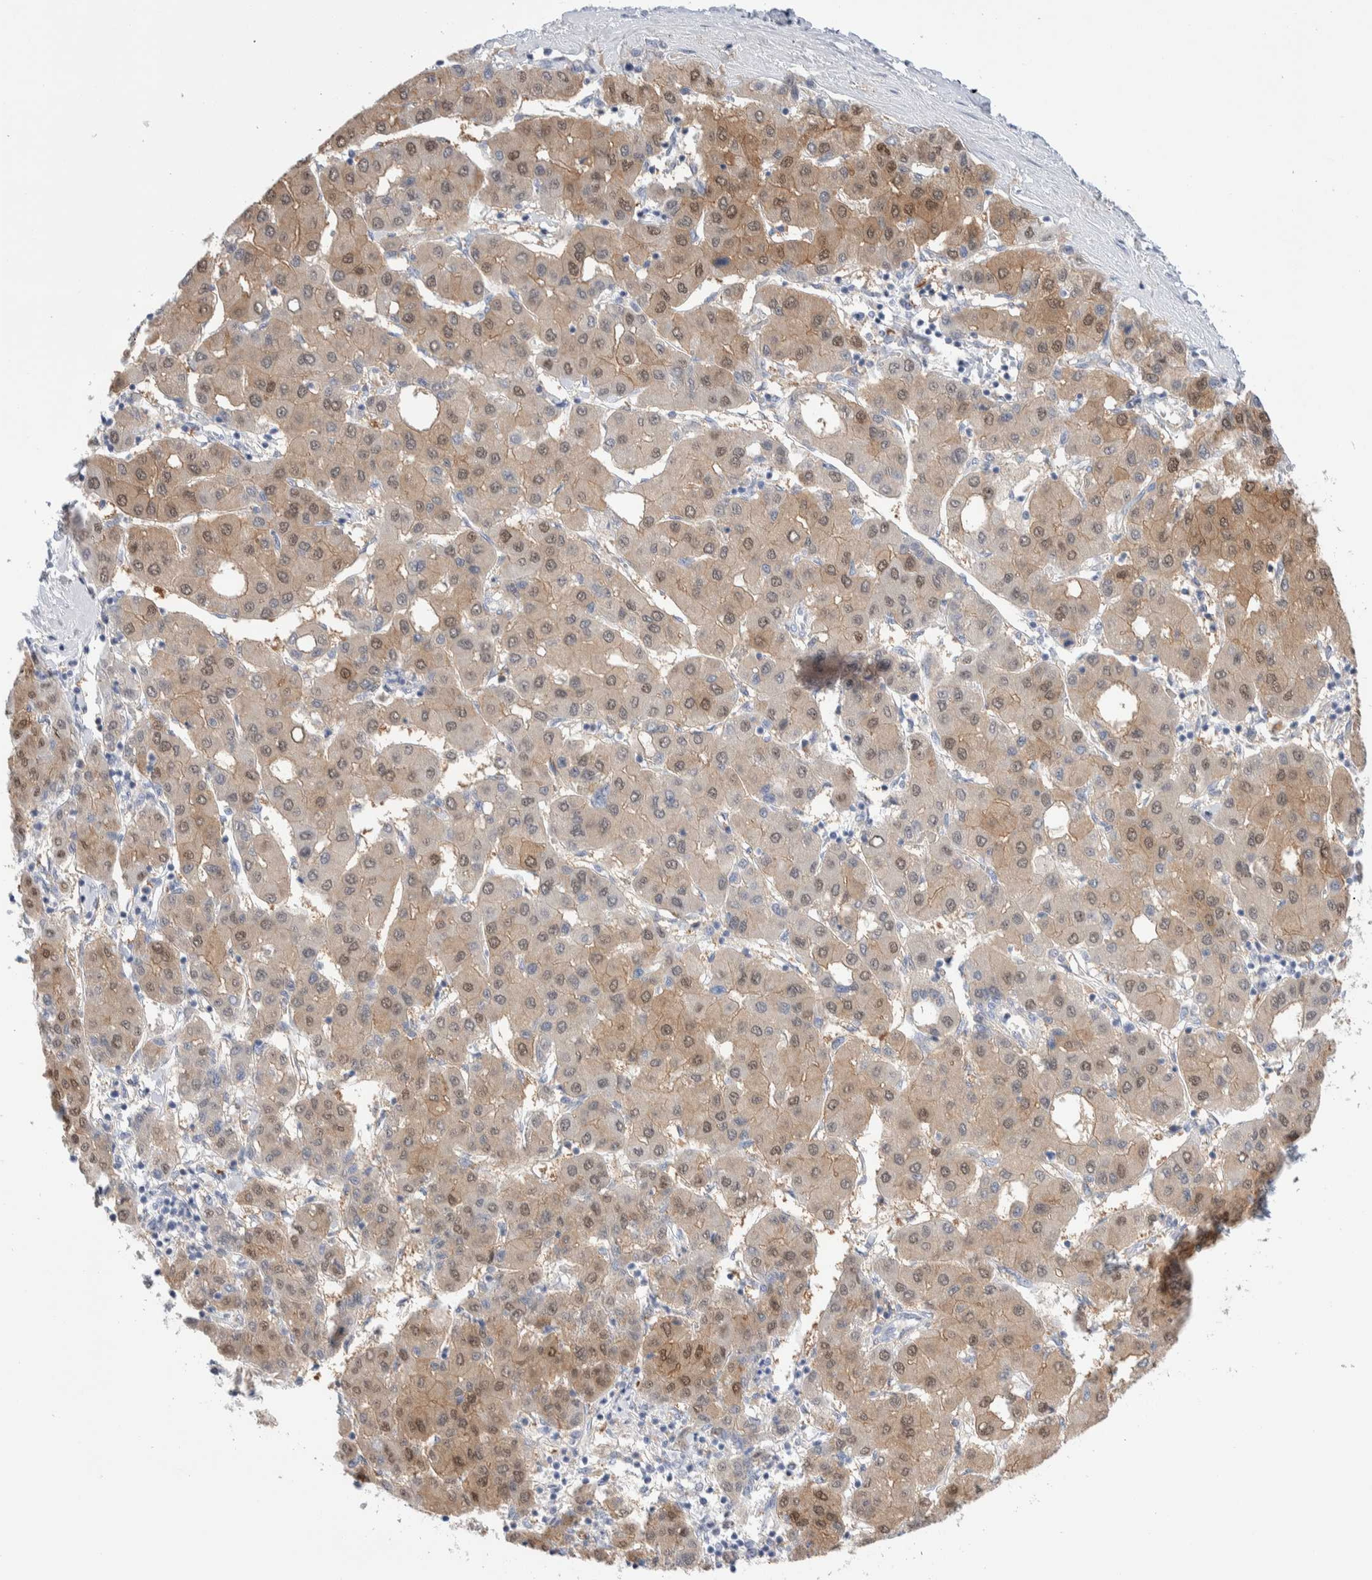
{"staining": {"intensity": "weak", "quantity": ">75%", "location": "cytoplasmic/membranous,nuclear"}, "tissue": "liver cancer", "cell_type": "Tumor cells", "image_type": "cancer", "snomed": [{"axis": "morphology", "description": "Carcinoma, Hepatocellular, NOS"}, {"axis": "topography", "description": "Liver"}], "caption": "Immunohistochemical staining of human liver hepatocellular carcinoma displays weak cytoplasmic/membranous and nuclear protein expression in approximately >75% of tumor cells. The protein of interest is shown in brown color, while the nuclei are stained blue.", "gene": "GDA", "patient": {"sex": "male", "age": 65}}